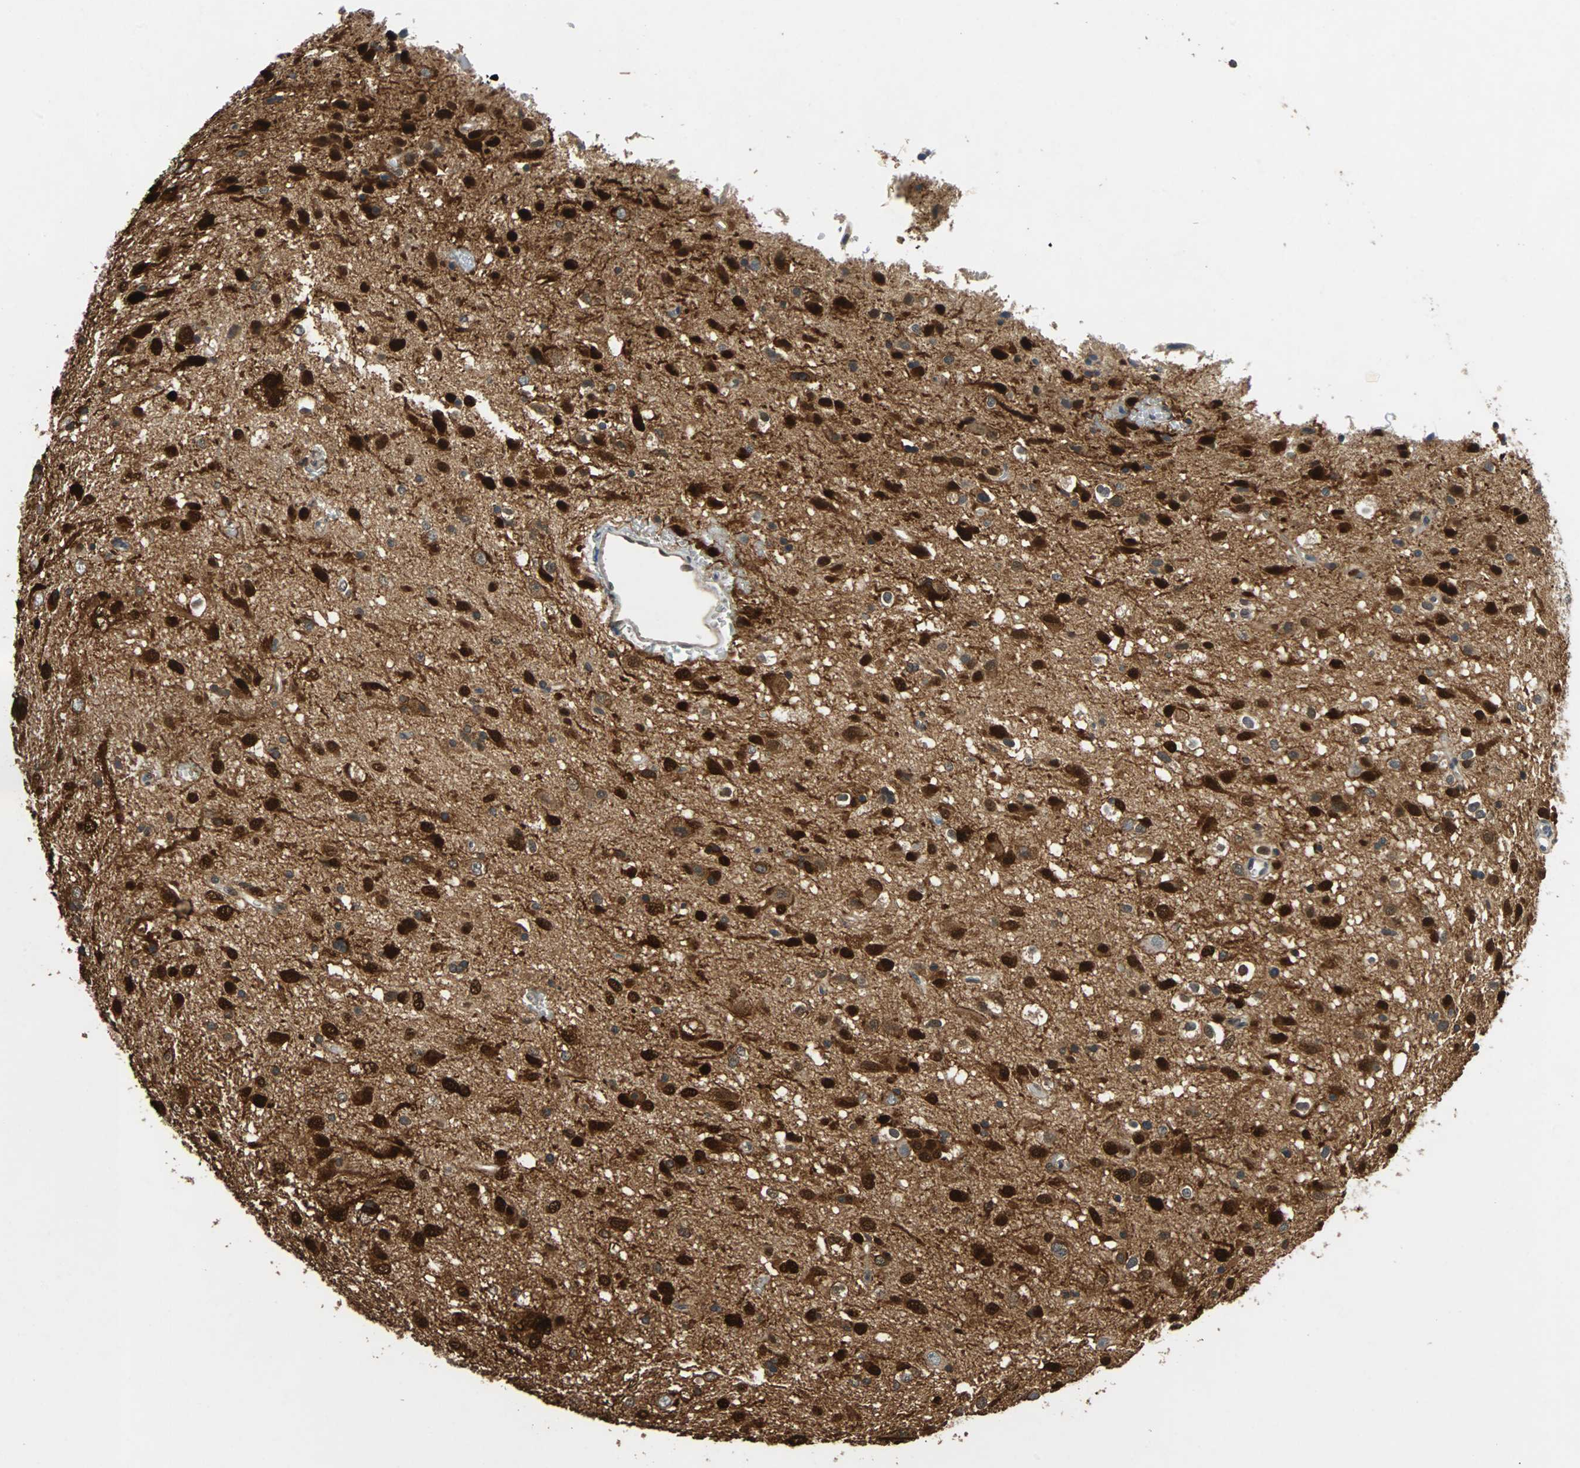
{"staining": {"intensity": "strong", "quantity": ">75%", "location": "cytoplasmic/membranous,nuclear"}, "tissue": "glioma", "cell_type": "Tumor cells", "image_type": "cancer", "snomed": [{"axis": "morphology", "description": "Glioma, malignant, Low grade"}, {"axis": "topography", "description": "Brain"}], "caption": "Immunohistochemistry of glioma displays high levels of strong cytoplasmic/membranous and nuclear expression in about >75% of tumor cells. Nuclei are stained in blue.", "gene": "PRDX6", "patient": {"sex": "male", "age": 77}}